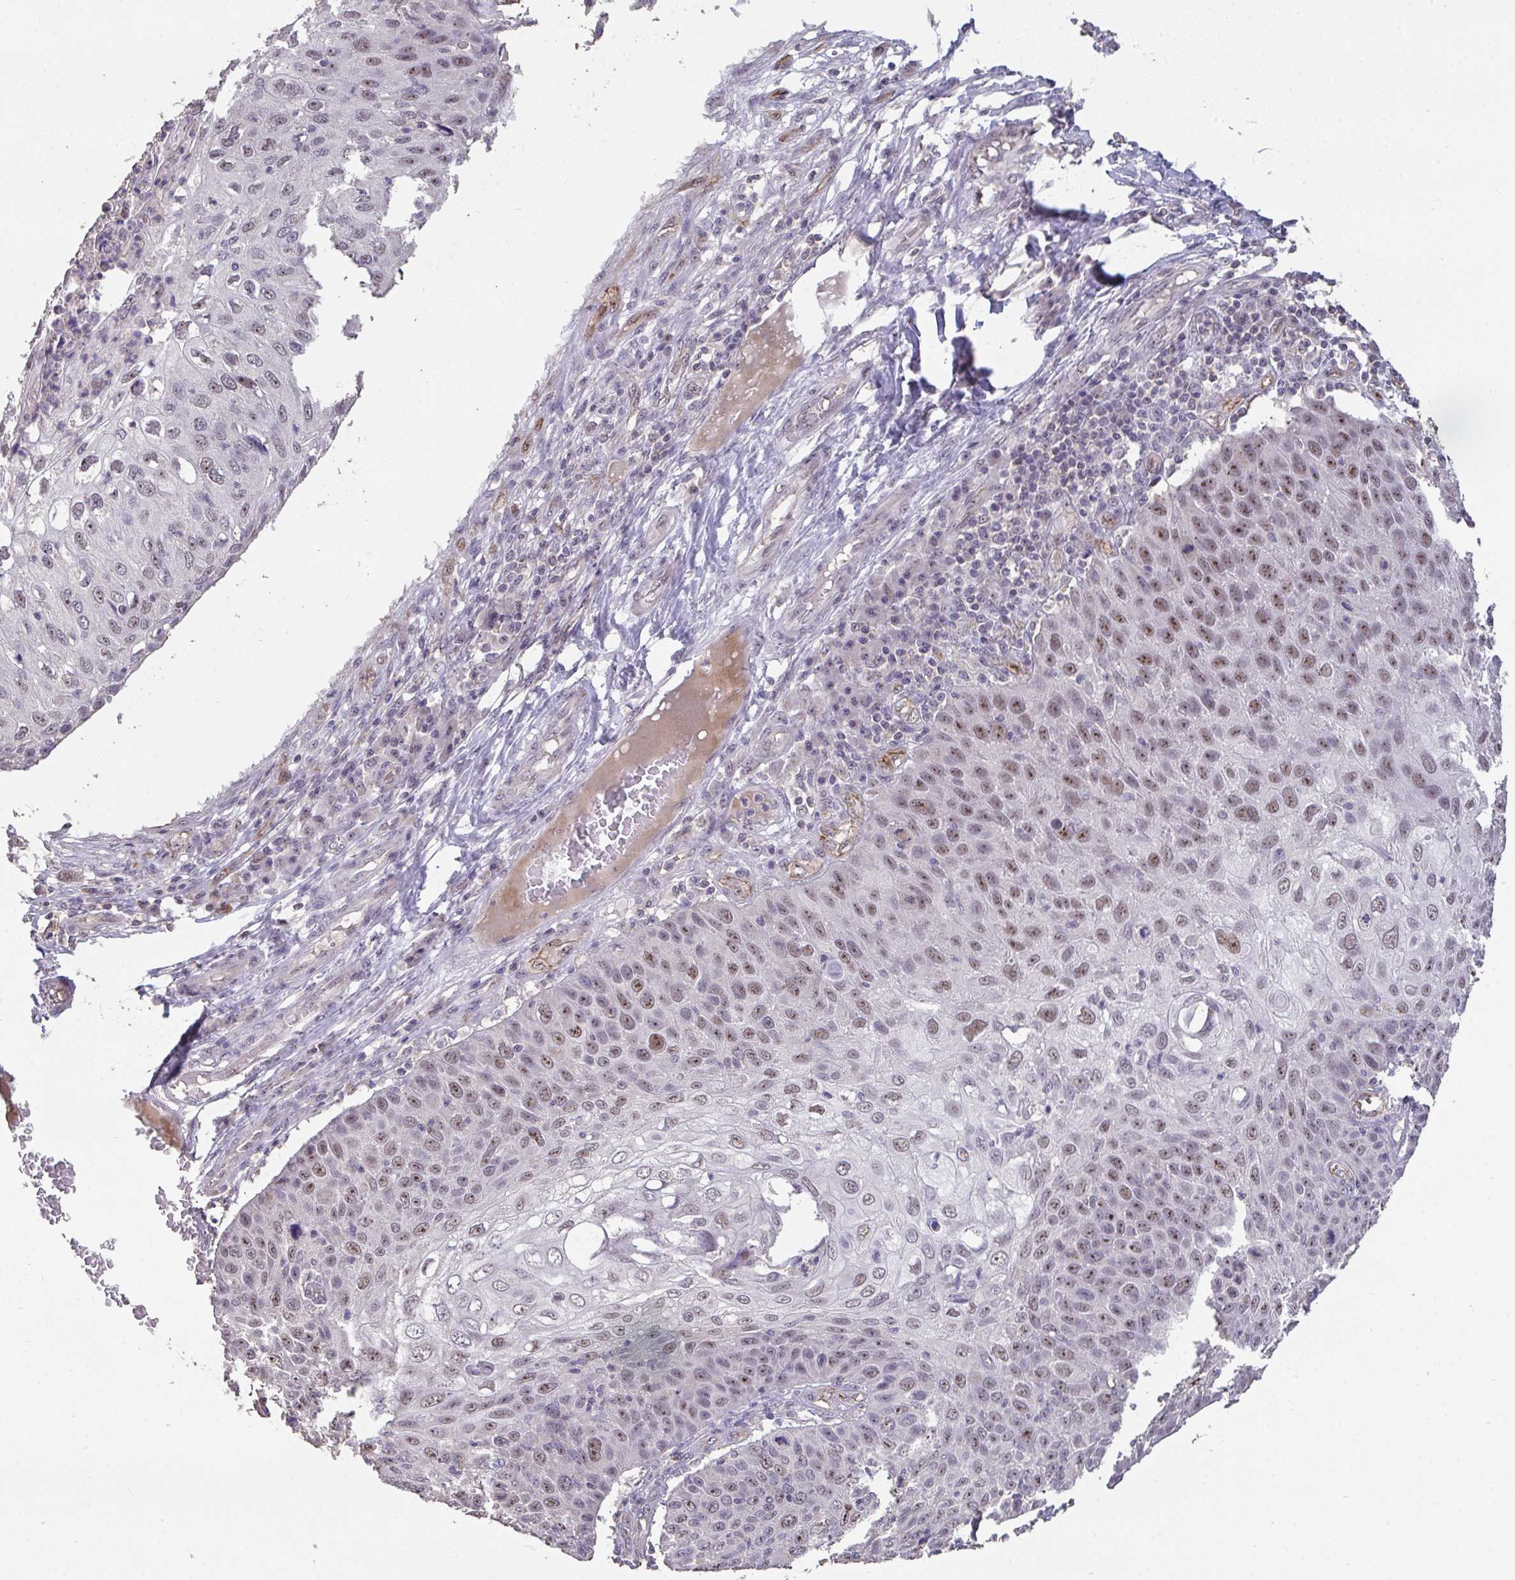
{"staining": {"intensity": "moderate", "quantity": "<25%", "location": "nuclear"}, "tissue": "skin cancer", "cell_type": "Tumor cells", "image_type": "cancer", "snomed": [{"axis": "morphology", "description": "Squamous cell carcinoma, NOS"}, {"axis": "topography", "description": "Skin"}], "caption": "IHC (DAB (3,3'-diaminobenzidine)) staining of human skin squamous cell carcinoma demonstrates moderate nuclear protein expression in approximately <25% of tumor cells. The staining was performed using DAB (3,3'-diaminobenzidine) to visualize the protein expression in brown, while the nuclei were stained in blue with hematoxylin (Magnification: 20x).", "gene": "SENP3", "patient": {"sex": "male", "age": 87}}